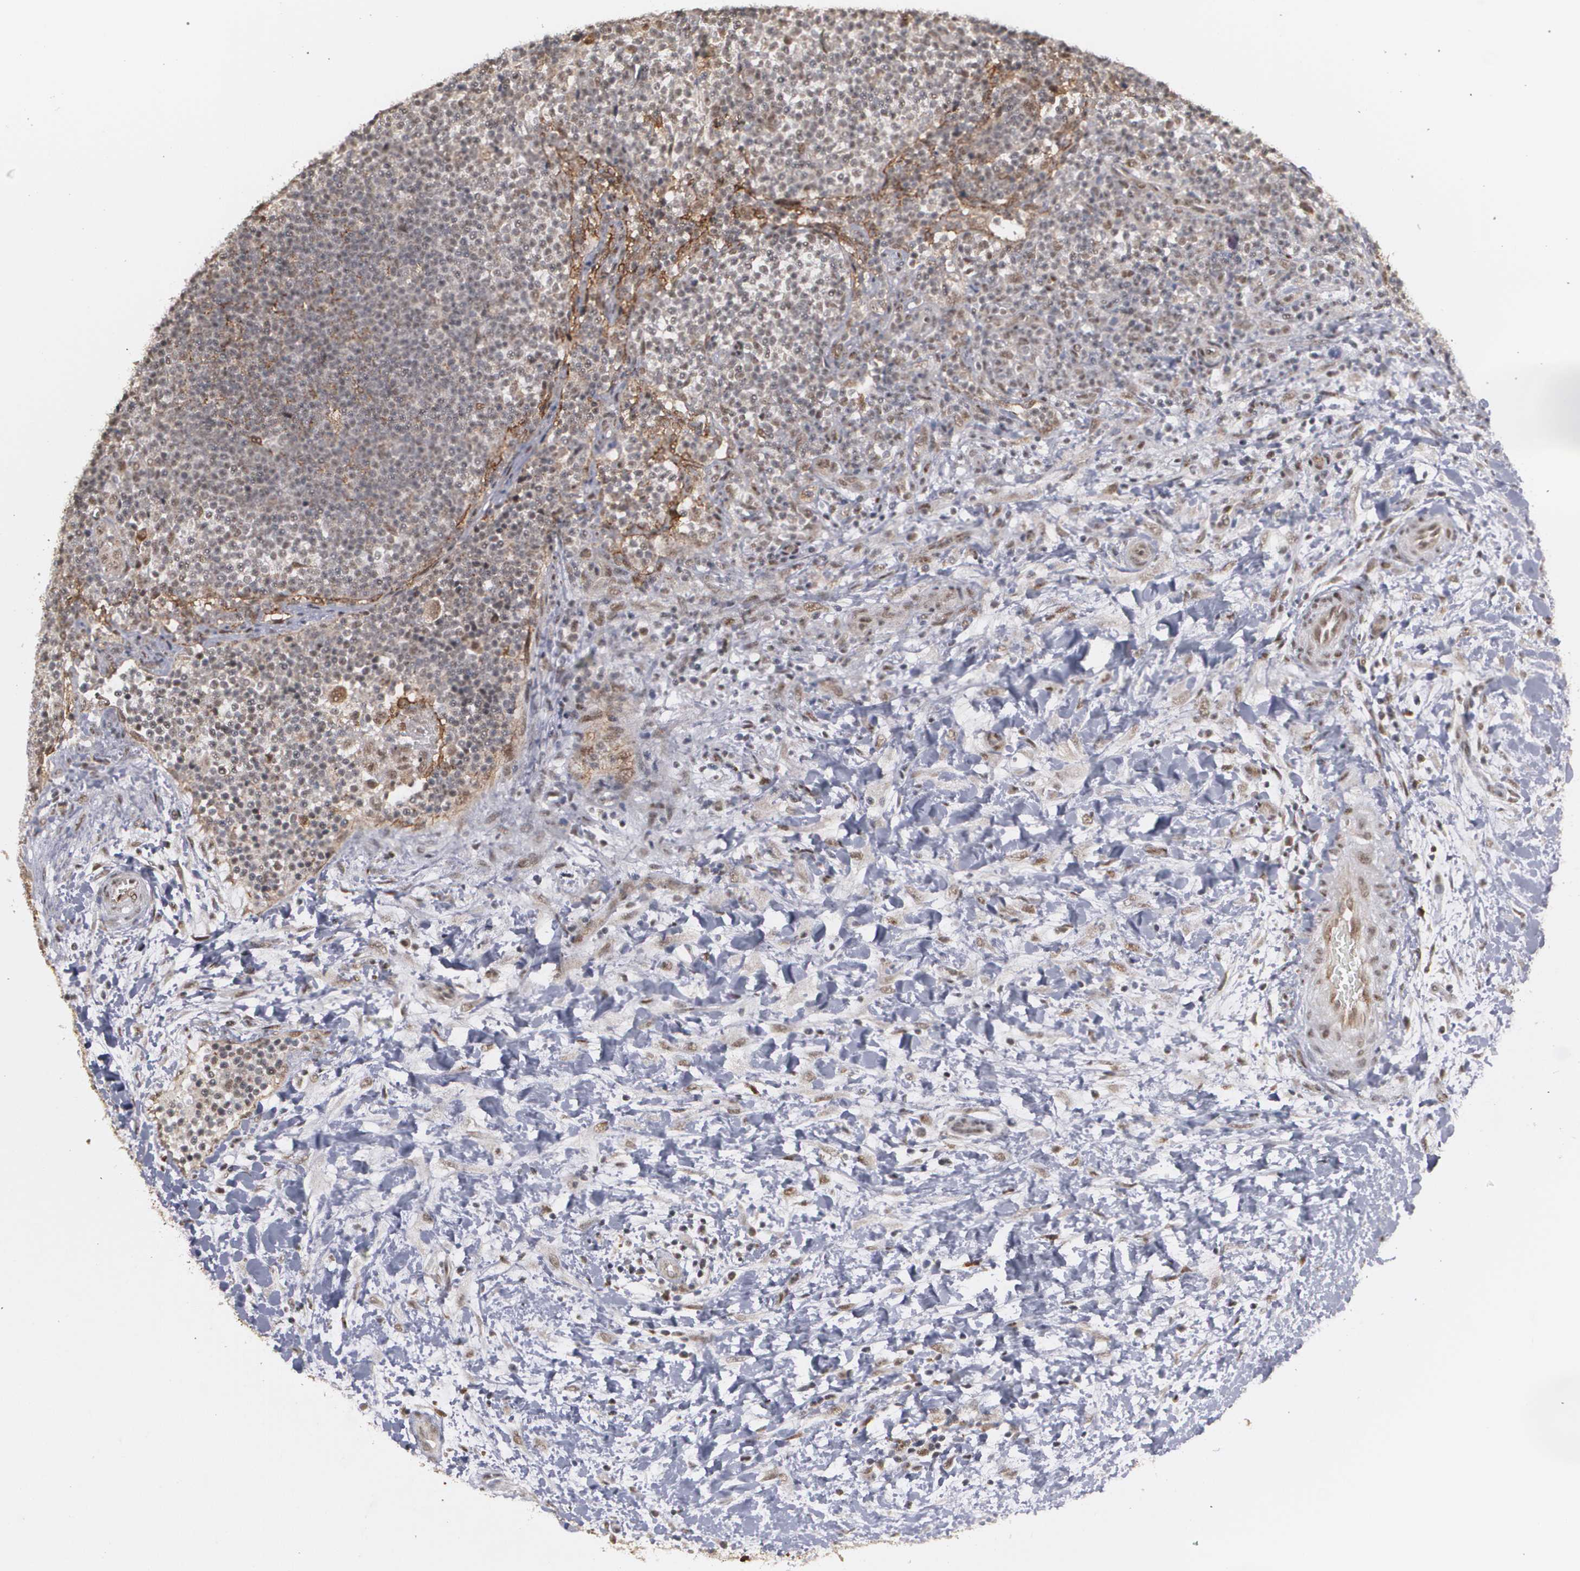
{"staining": {"intensity": "weak", "quantity": "25%-75%", "location": "nuclear"}, "tissue": "lymphoma", "cell_type": "Tumor cells", "image_type": "cancer", "snomed": [{"axis": "morphology", "description": "Malignant lymphoma, non-Hodgkin's type, Low grade"}, {"axis": "topography", "description": "Lymph node"}], "caption": "A micrograph of malignant lymphoma, non-Hodgkin's type (low-grade) stained for a protein reveals weak nuclear brown staining in tumor cells.", "gene": "ZNF75A", "patient": {"sex": "female", "age": 76}}